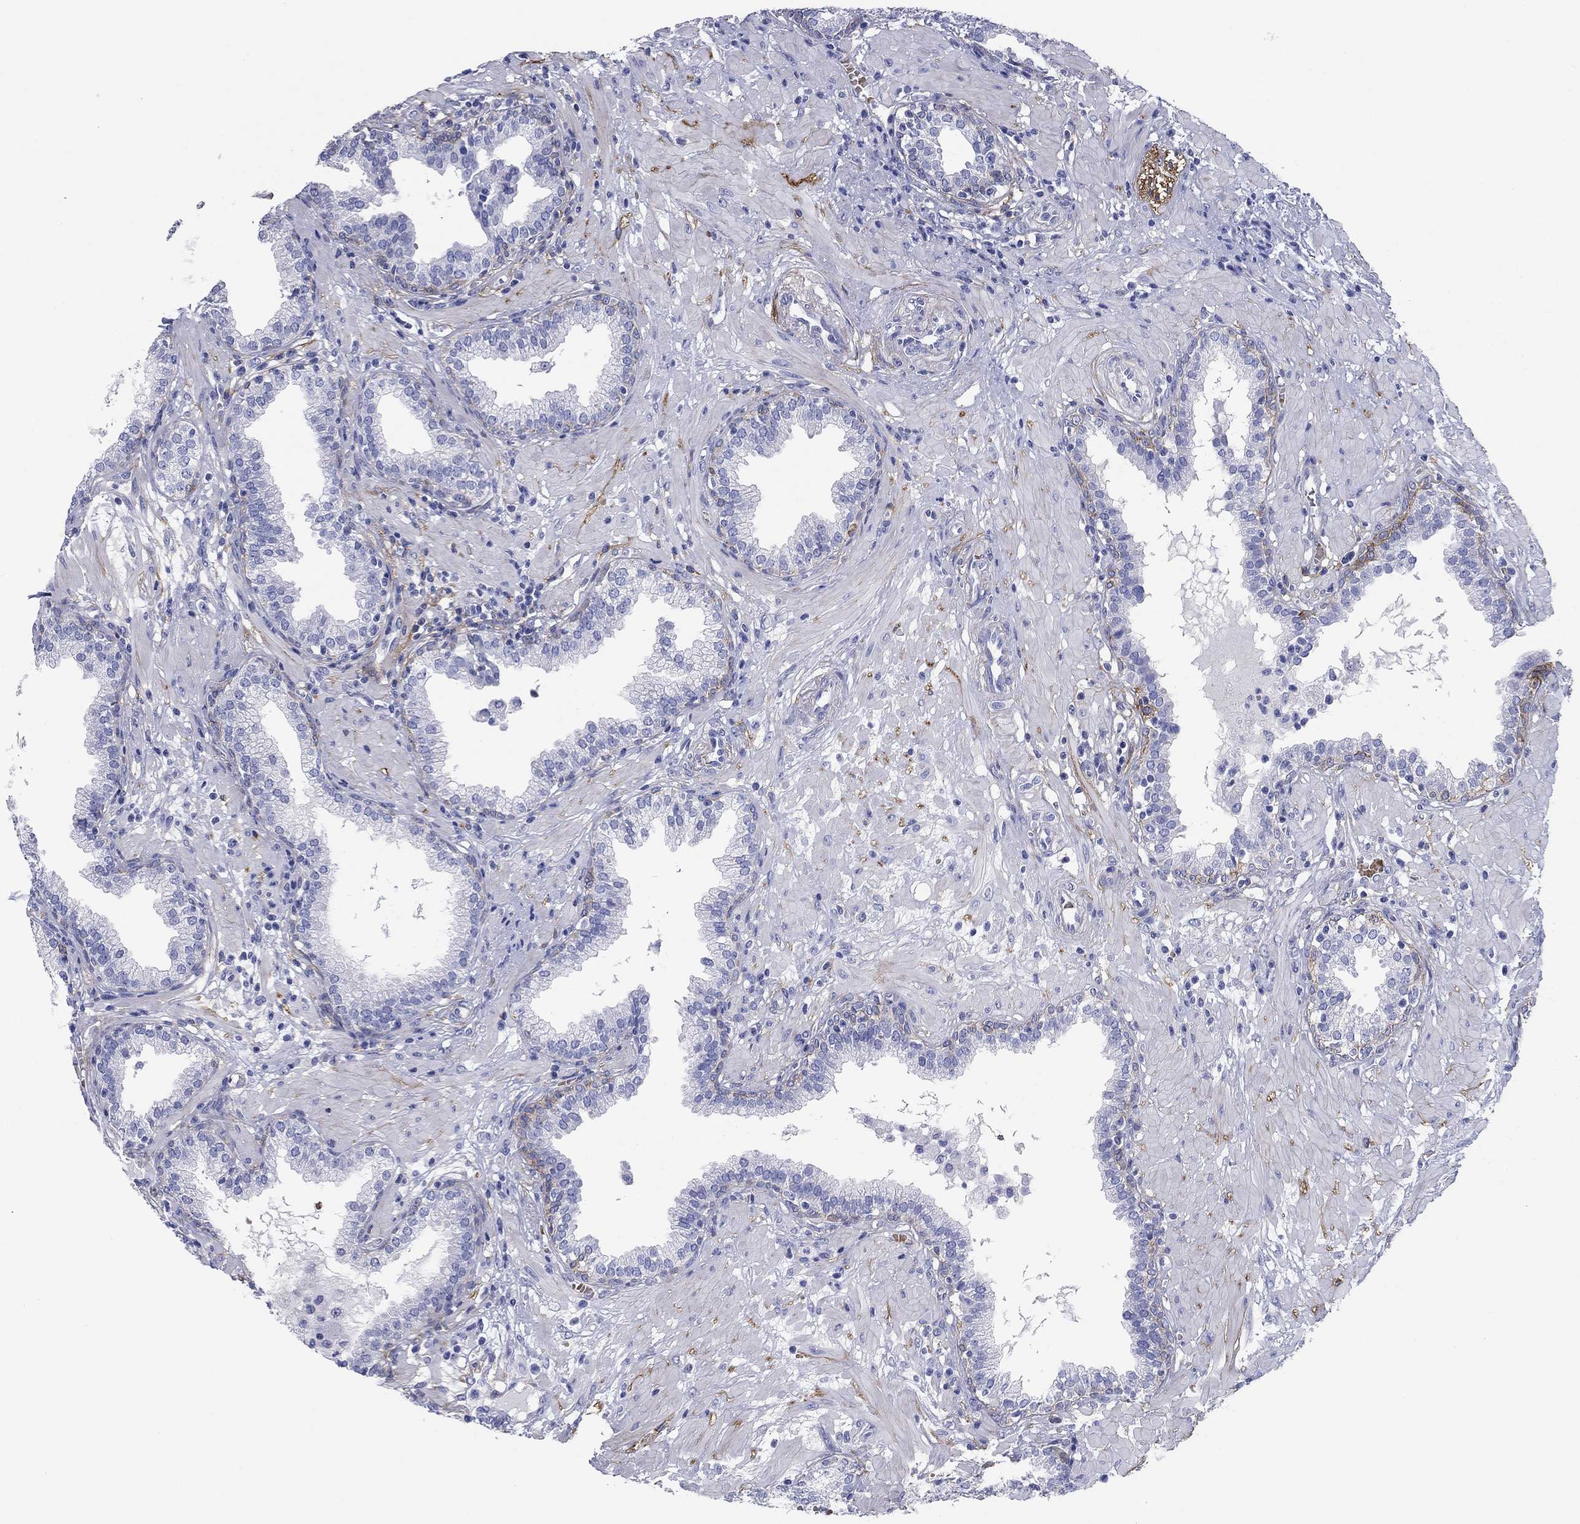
{"staining": {"intensity": "strong", "quantity": "<25%", "location": "cytoplasmic/membranous"}, "tissue": "prostate", "cell_type": "Glandular cells", "image_type": "normal", "snomed": [{"axis": "morphology", "description": "Normal tissue, NOS"}, {"axis": "topography", "description": "Prostate"}], "caption": "The histopathology image displays staining of benign prostate, revealing strong cytoplasmic/membranous protein staining (brown color) within glandular cells.", "gene": "GPC1", "patient": {"sex": "male", "age": 64}}